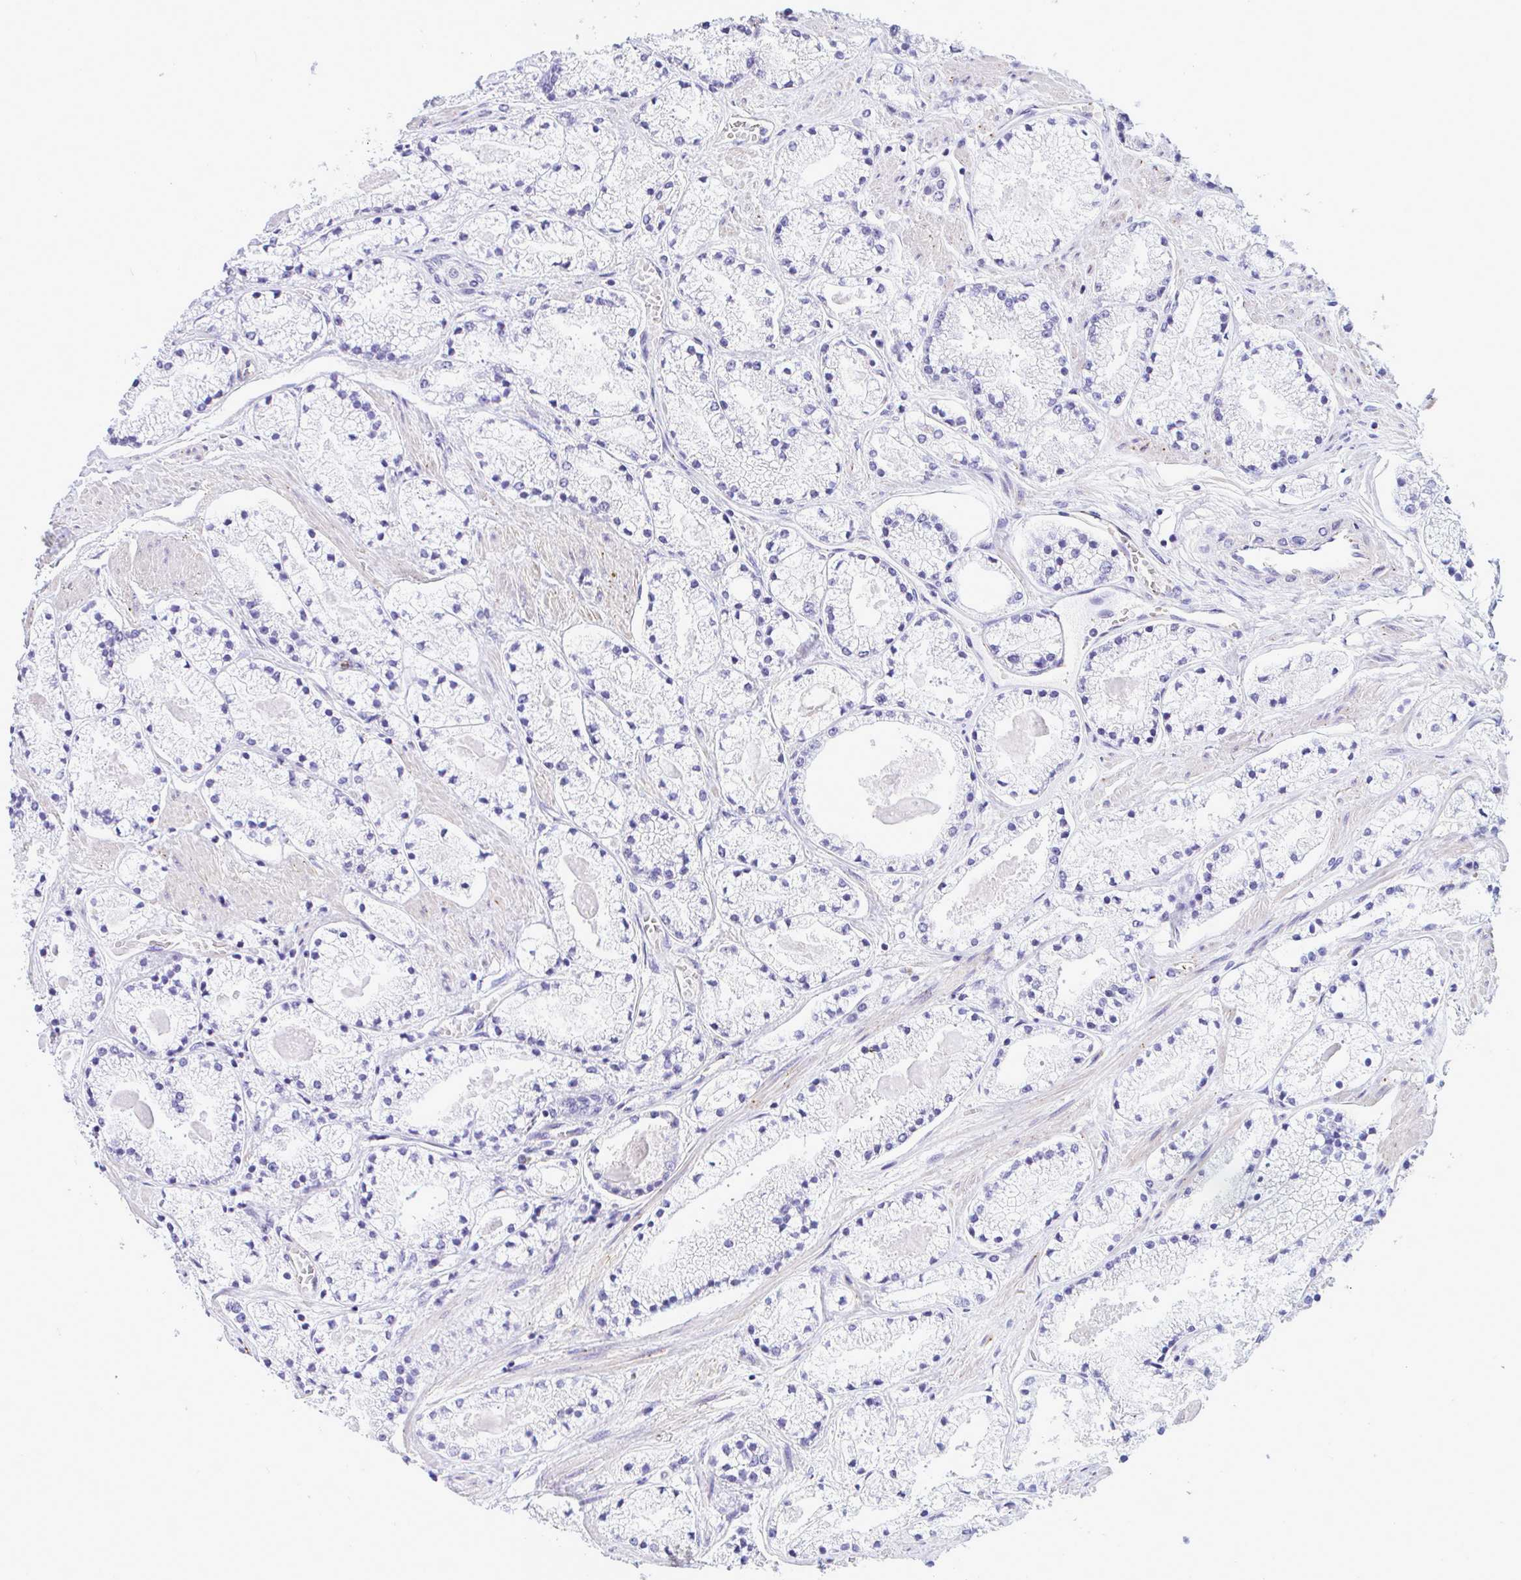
{"staining": {"intensity": "negative", "quantity": "none", "location": "none"}, "tissue": "prostate cancer", "cell_type": "Tumor cells", "image_type": "cancer", "snomed": [{"axis": "morphology", "description": "Adenocarcinoma, High grade"}, {"axis": "topography", "description": "Prostate"}], "caption": "This photomicrograph is of prostate adenocarcinoma (high-grade) stained with IHC to label a protein in brown with the nuclei are counter-stained blue. There is no expression in tumor cells.", "gene": "SLC25A51", "patient": {"sex": "male", "age": 63}}